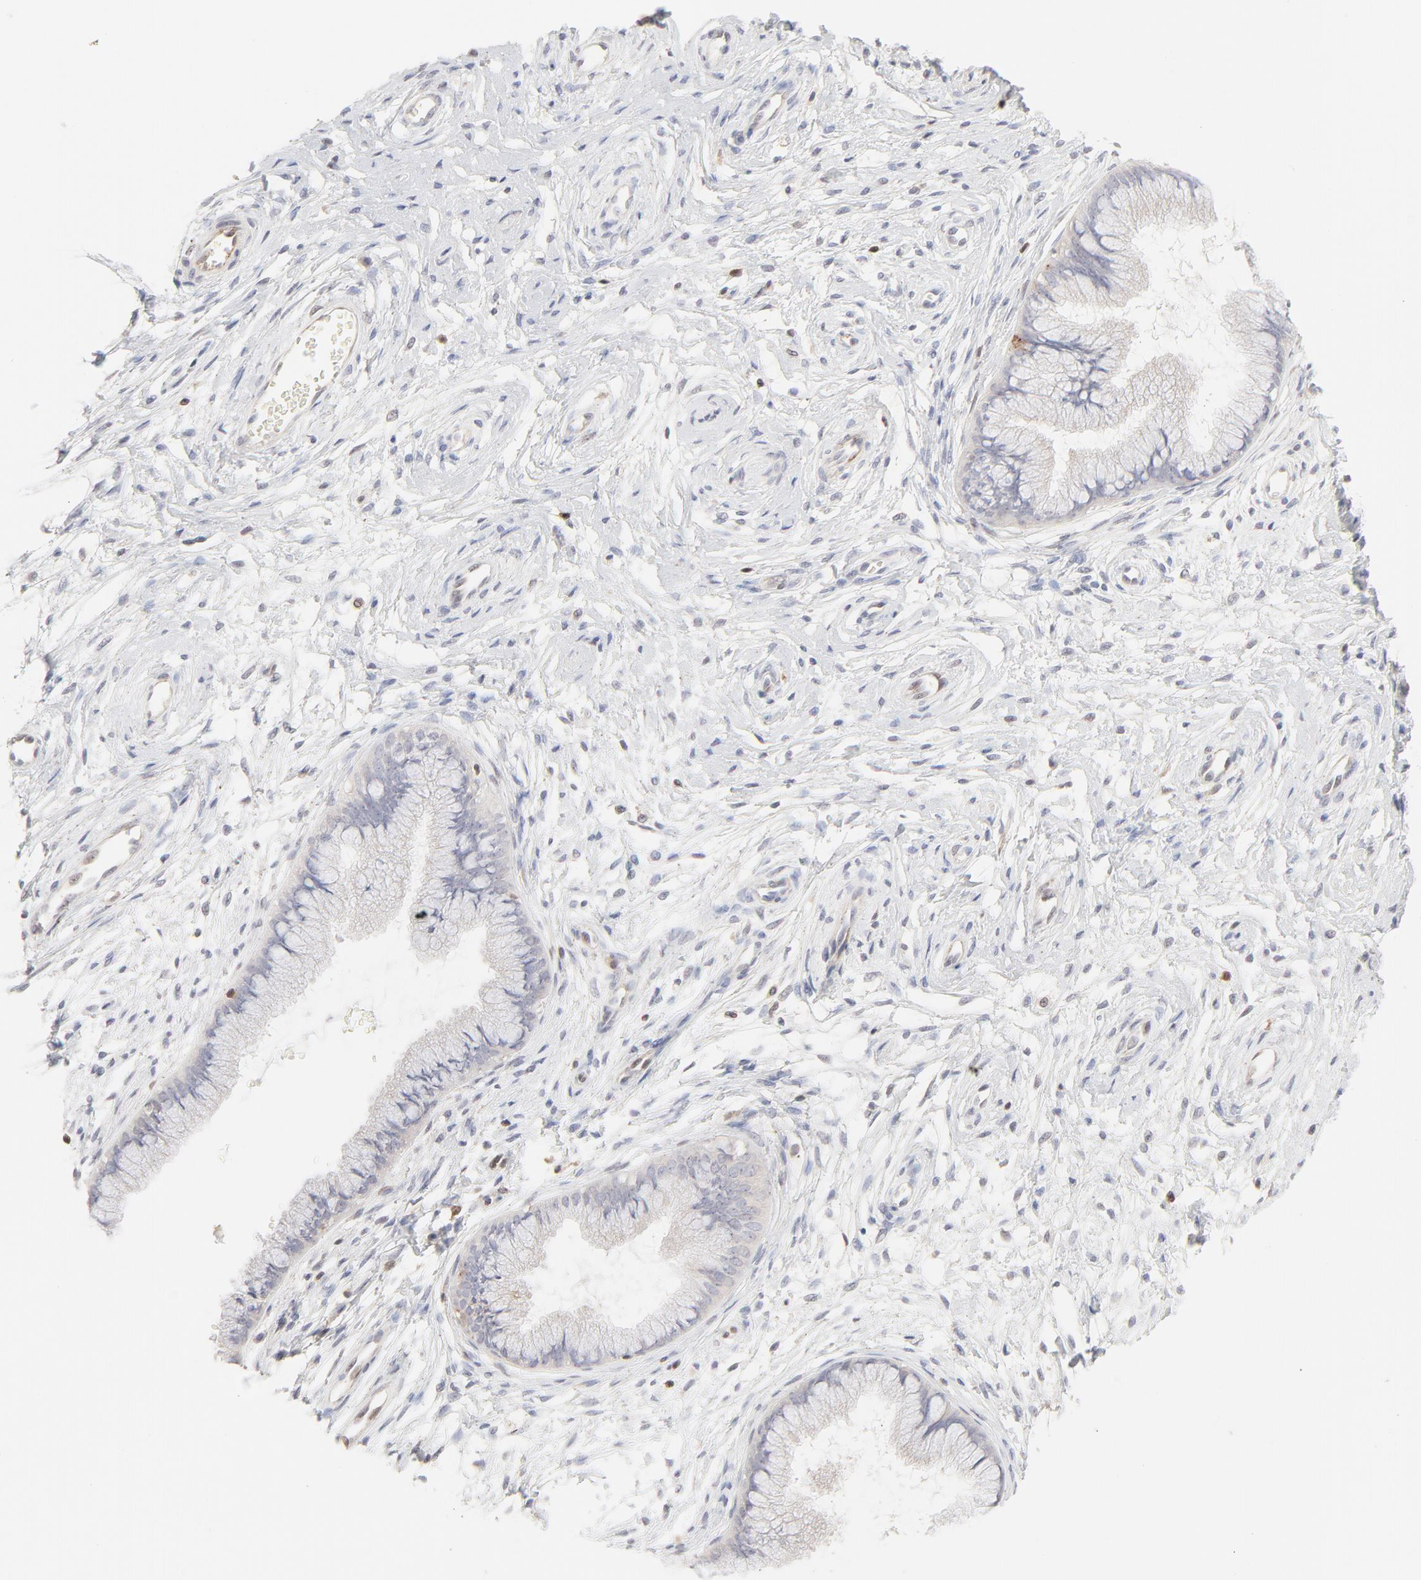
{"staining": {"intensity": "negative", "quantity": "none", "location": "none"}, "tissue": "cervix", "cell_type": "Glandular cells", "image_type": "normal", "snomed": [{"axis": "morphology", "description": "Normal tissue, NOS"}, {"axis": "topography", "description": "Cervix"}], "caption": "Glandular cells are negative for brown protein staining in benign cervix. (Brightfield microscopy of DAB IHC at high magnification).", "gene": "CDK6", "patient": {"sex": "female", "age": 39}}